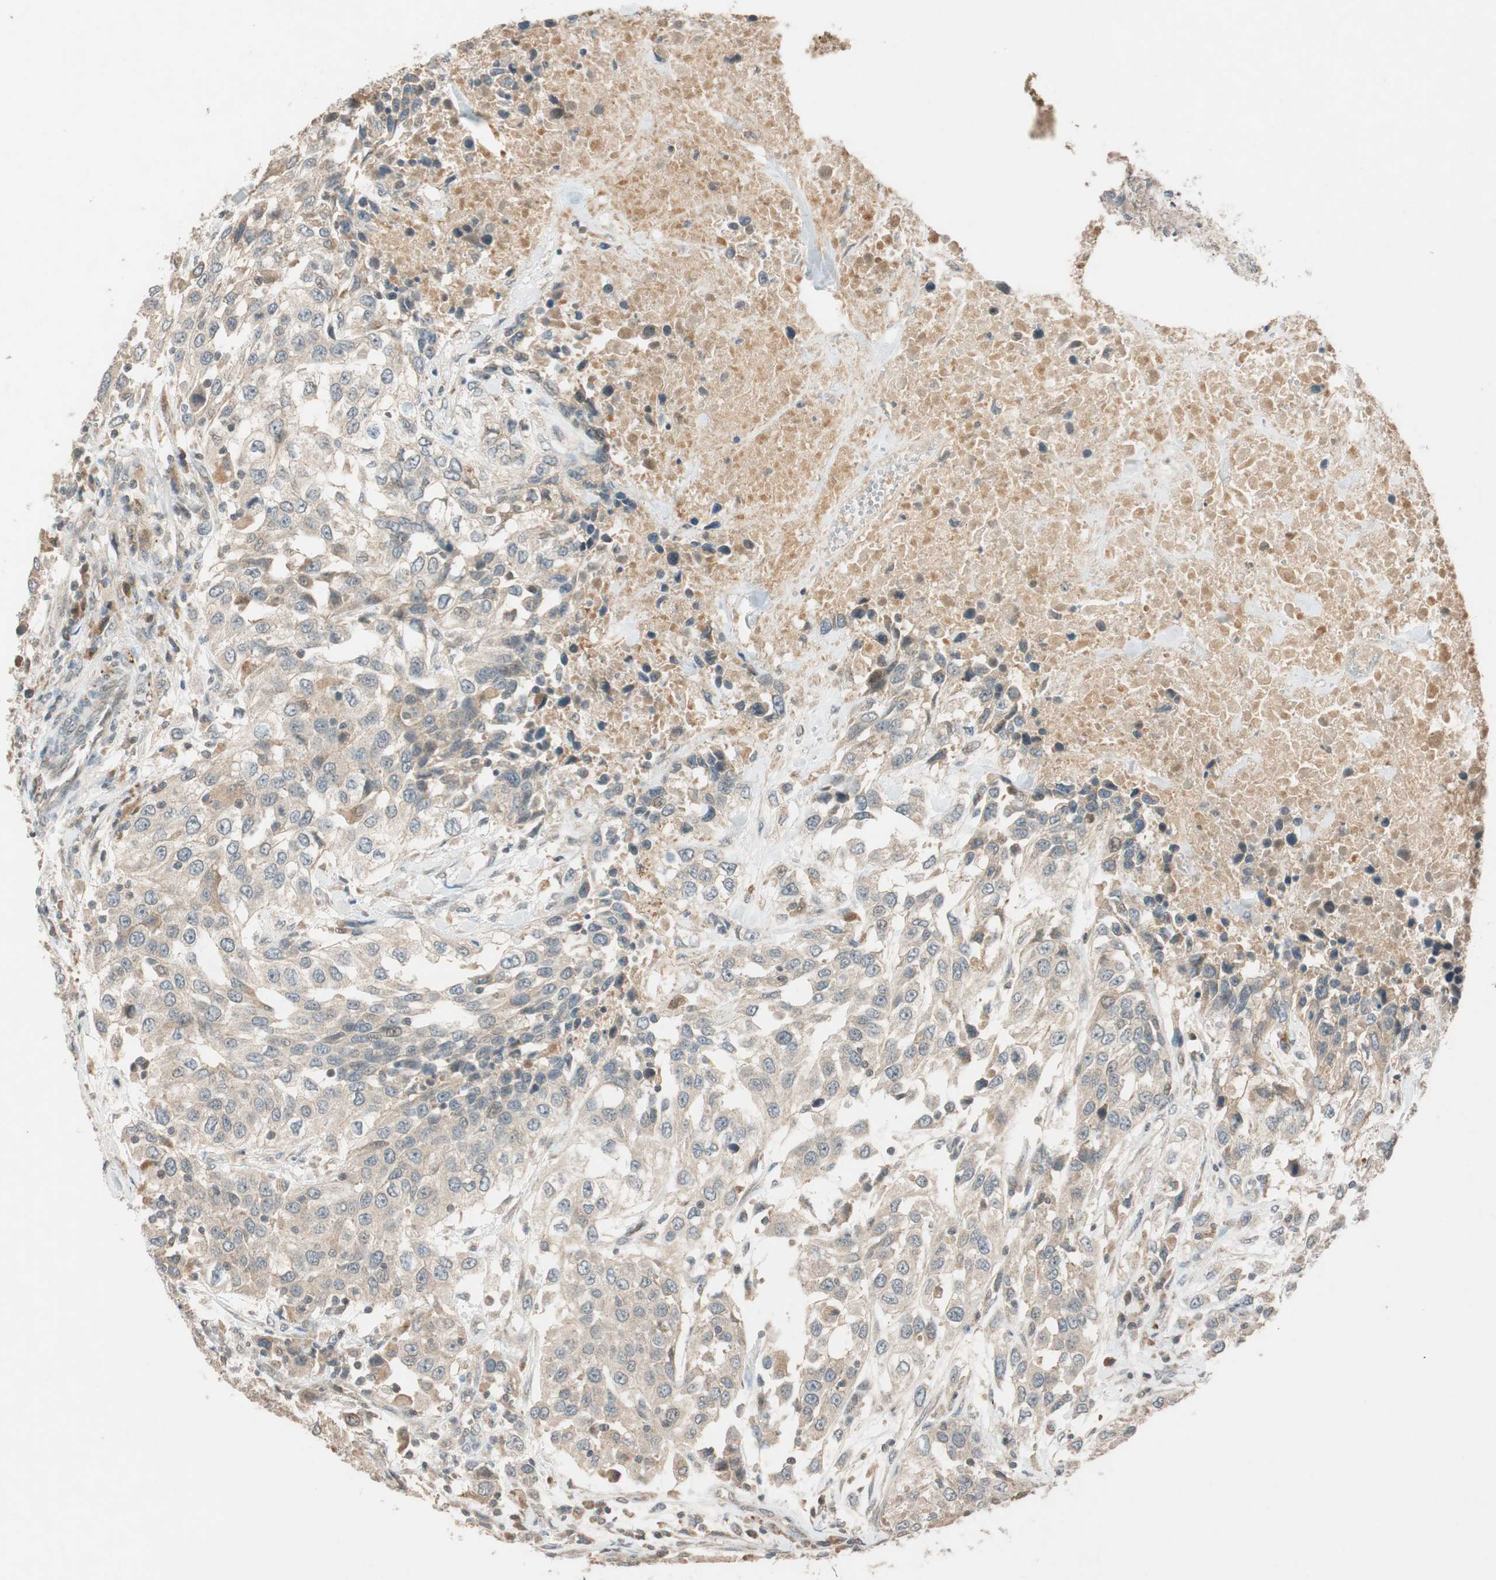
{"staining": {"intensity": "weak", "quantity": ">75%", "location": "cytoplasmic/membranous"}, "tissue": "urothelial cancer", "cell_type": "Tumor cells", "image_type": "cancer", "snomed": [{"axis": "morphology", "description": "Urothelial carcinoma, High grade"}, {"axis": "topography", "description": "Urinary bladder"}], "caption": "Urothelial cancer stained with immunohistochemistry (IHC) displays weak cytoplasmic/membranous expression in approximately >75% of tumor cells. (DAB = brown stain, brightfield microscopy at high magnification).", "gene": "GLB1", "patient": {"sex": "female", "age": 80}}